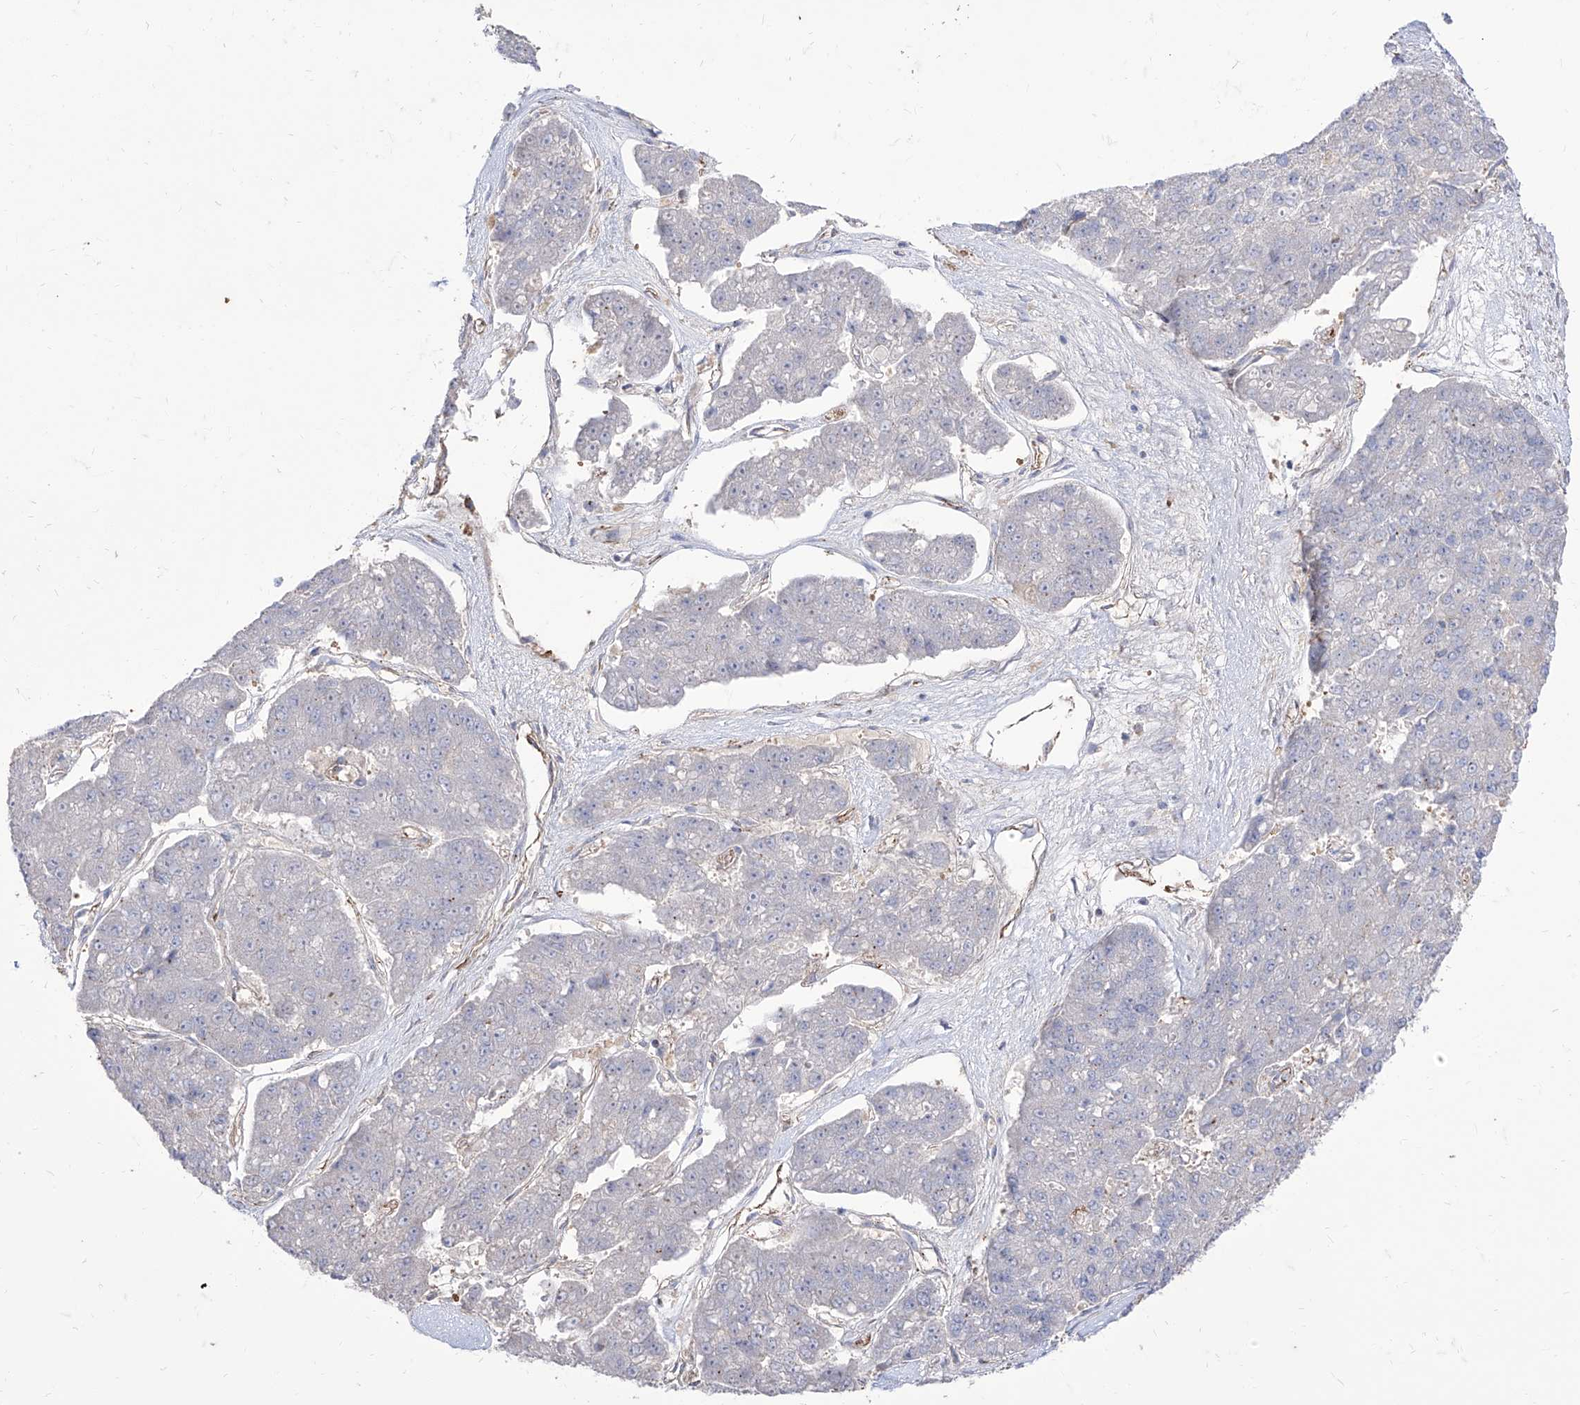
{"staining": {"intensity": "negative", "quantity": "none", "location": "none"}, "tissue": "pancreatic cancer", "cell_type": "Tumor cells", "image_type": "cancer", "snomed": [{"axis": "morphology", "description": "Adenocarcinoma, NOS"}, {"axis": "topography", "description": "Pancreas"}], "caption": "A micrograph of adenocarcinoma (pancreatic) stained for a protein reveals no brown staining in tumor cells. The staining is performed using DAB brown chromogen with nuclei counter-stained in using hematoxylin.", "gene": "C1orf74", "patient": {"sex": "male", "age": 50}}